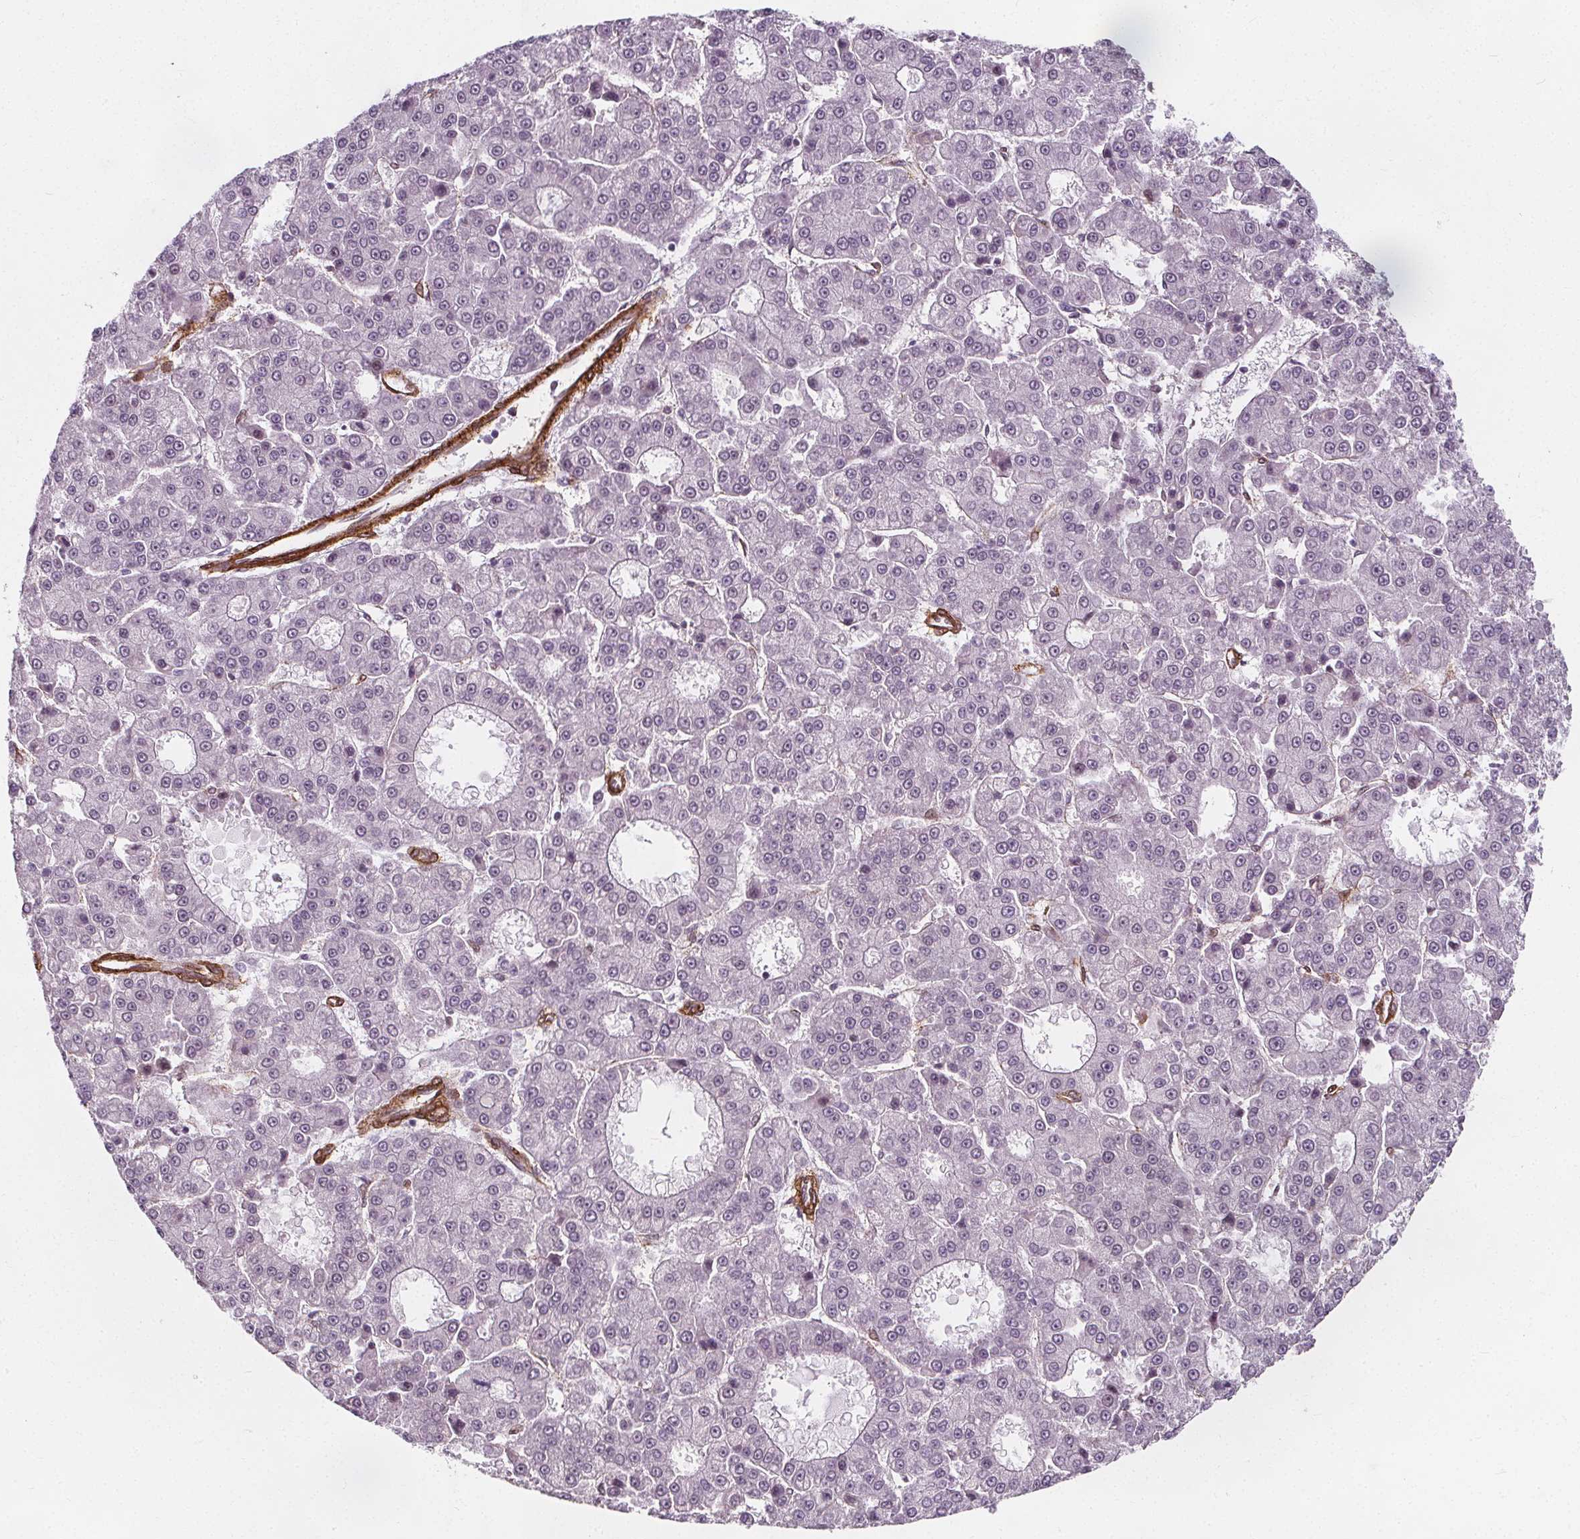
{"staining": {"intensity": "negative", "quantity": "none", "location": "none"}, "tissue": "liver cancer", "cell_type": "Tumor cells", "image_type": "cancer", "snomed": [{"axis": "morphology", "description": "Carcinoma, Hepatocellular, NOS"}, {"axis": "topography", "description": "Liver"}], "caption": "This is an immunohistochemistry (IHC) micrograph of liver cancer. There is no expression in tumor cells.", "gene": "HAS1", "patient": {"sex": "male", "age": 70}}